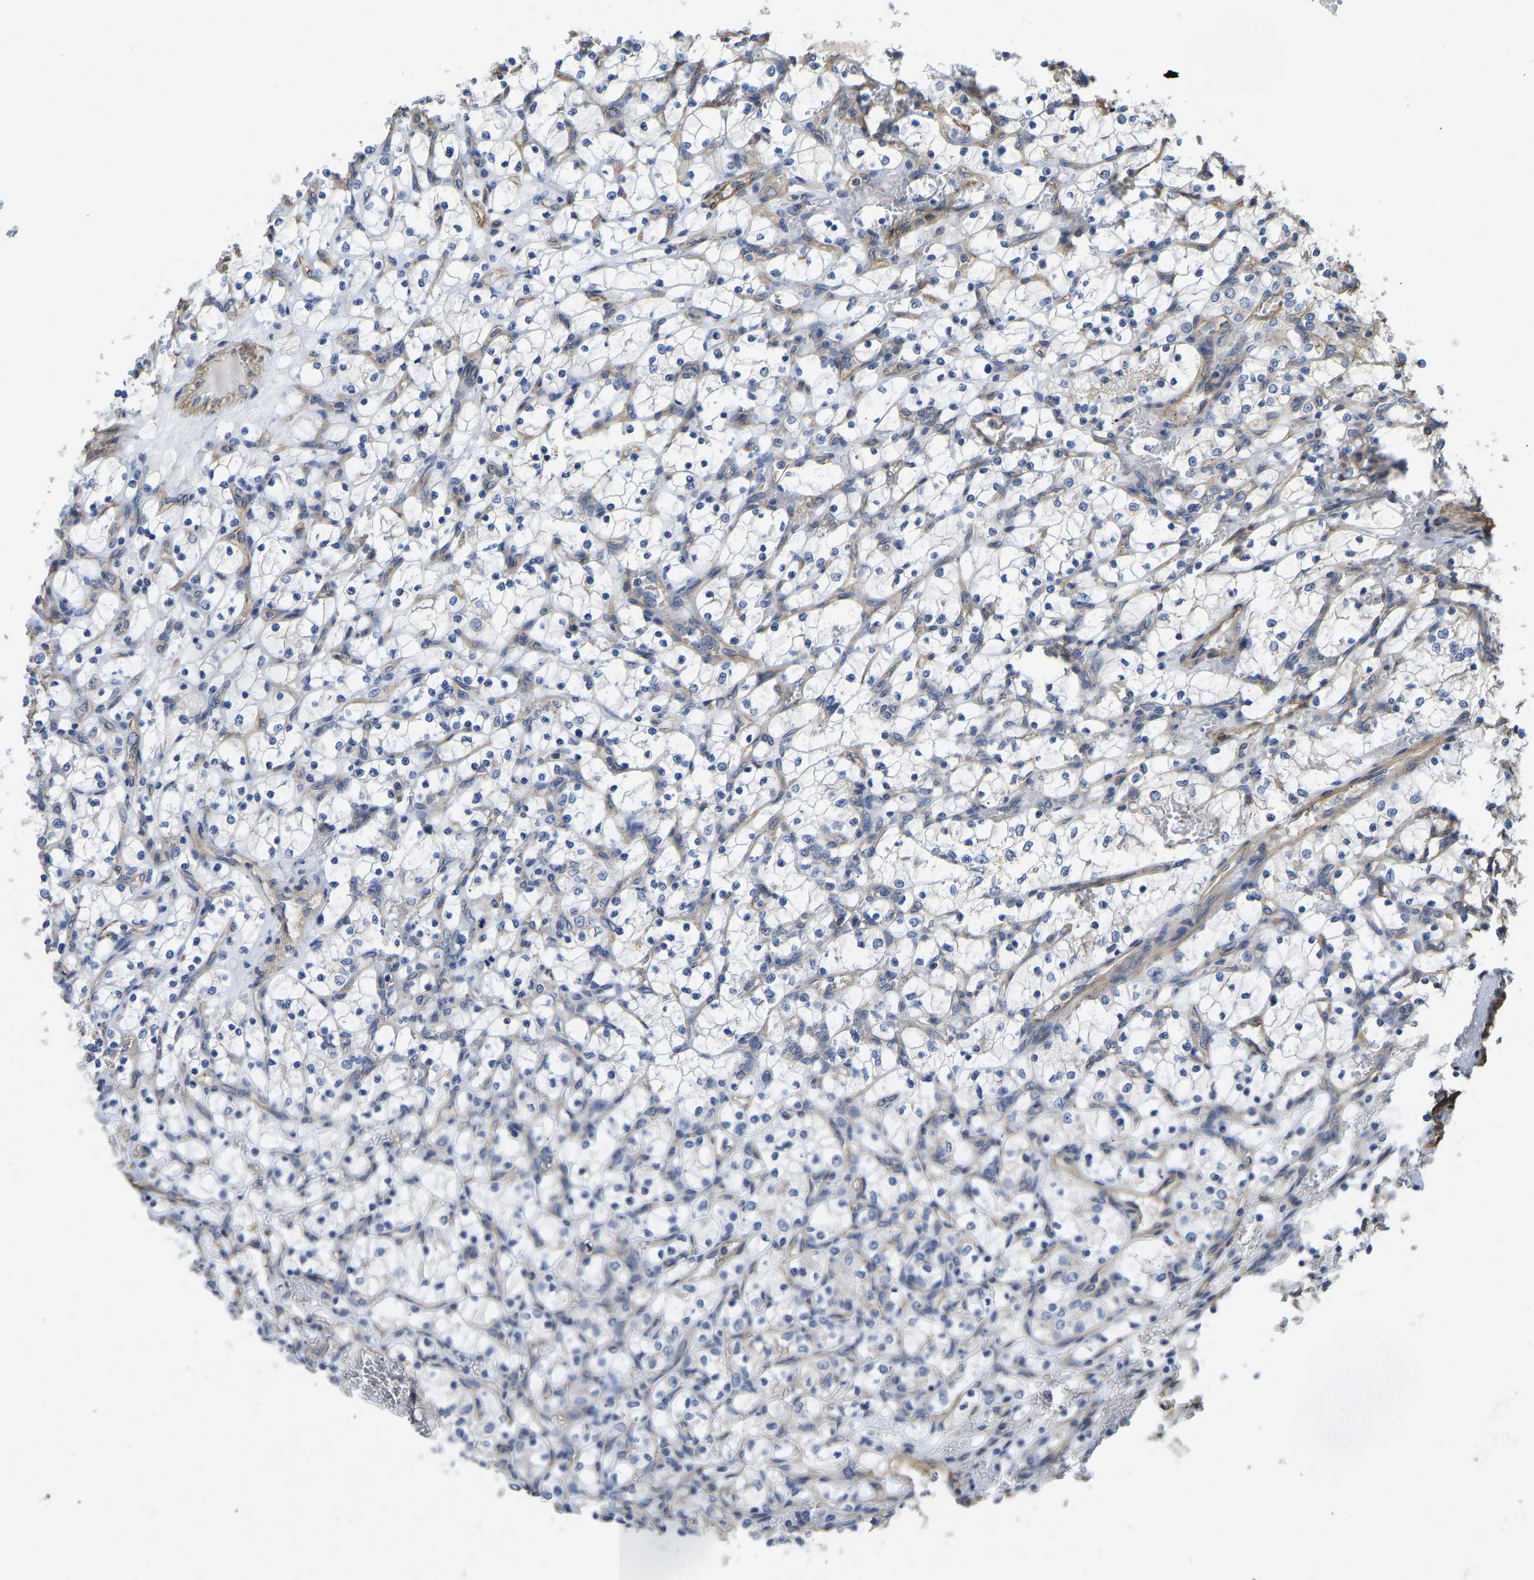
{"staining": {"intensity": "negative", "quantity": "none", "location": "none"}, "tissue": "renal cancer", "cell_type": "Tumor cells", "image_type": "cancer", "snomed": [{"axis": "morphology", "description": "Adenocarcinoma, NOS"}, {"axis": "topography", "description": "Kidney"}], "caption": "Tumor cells are negative for protein expression in human renal adenocarcinoma.", "gene": "ELMO2", "patient": {"sex": "female", "age": 69}}